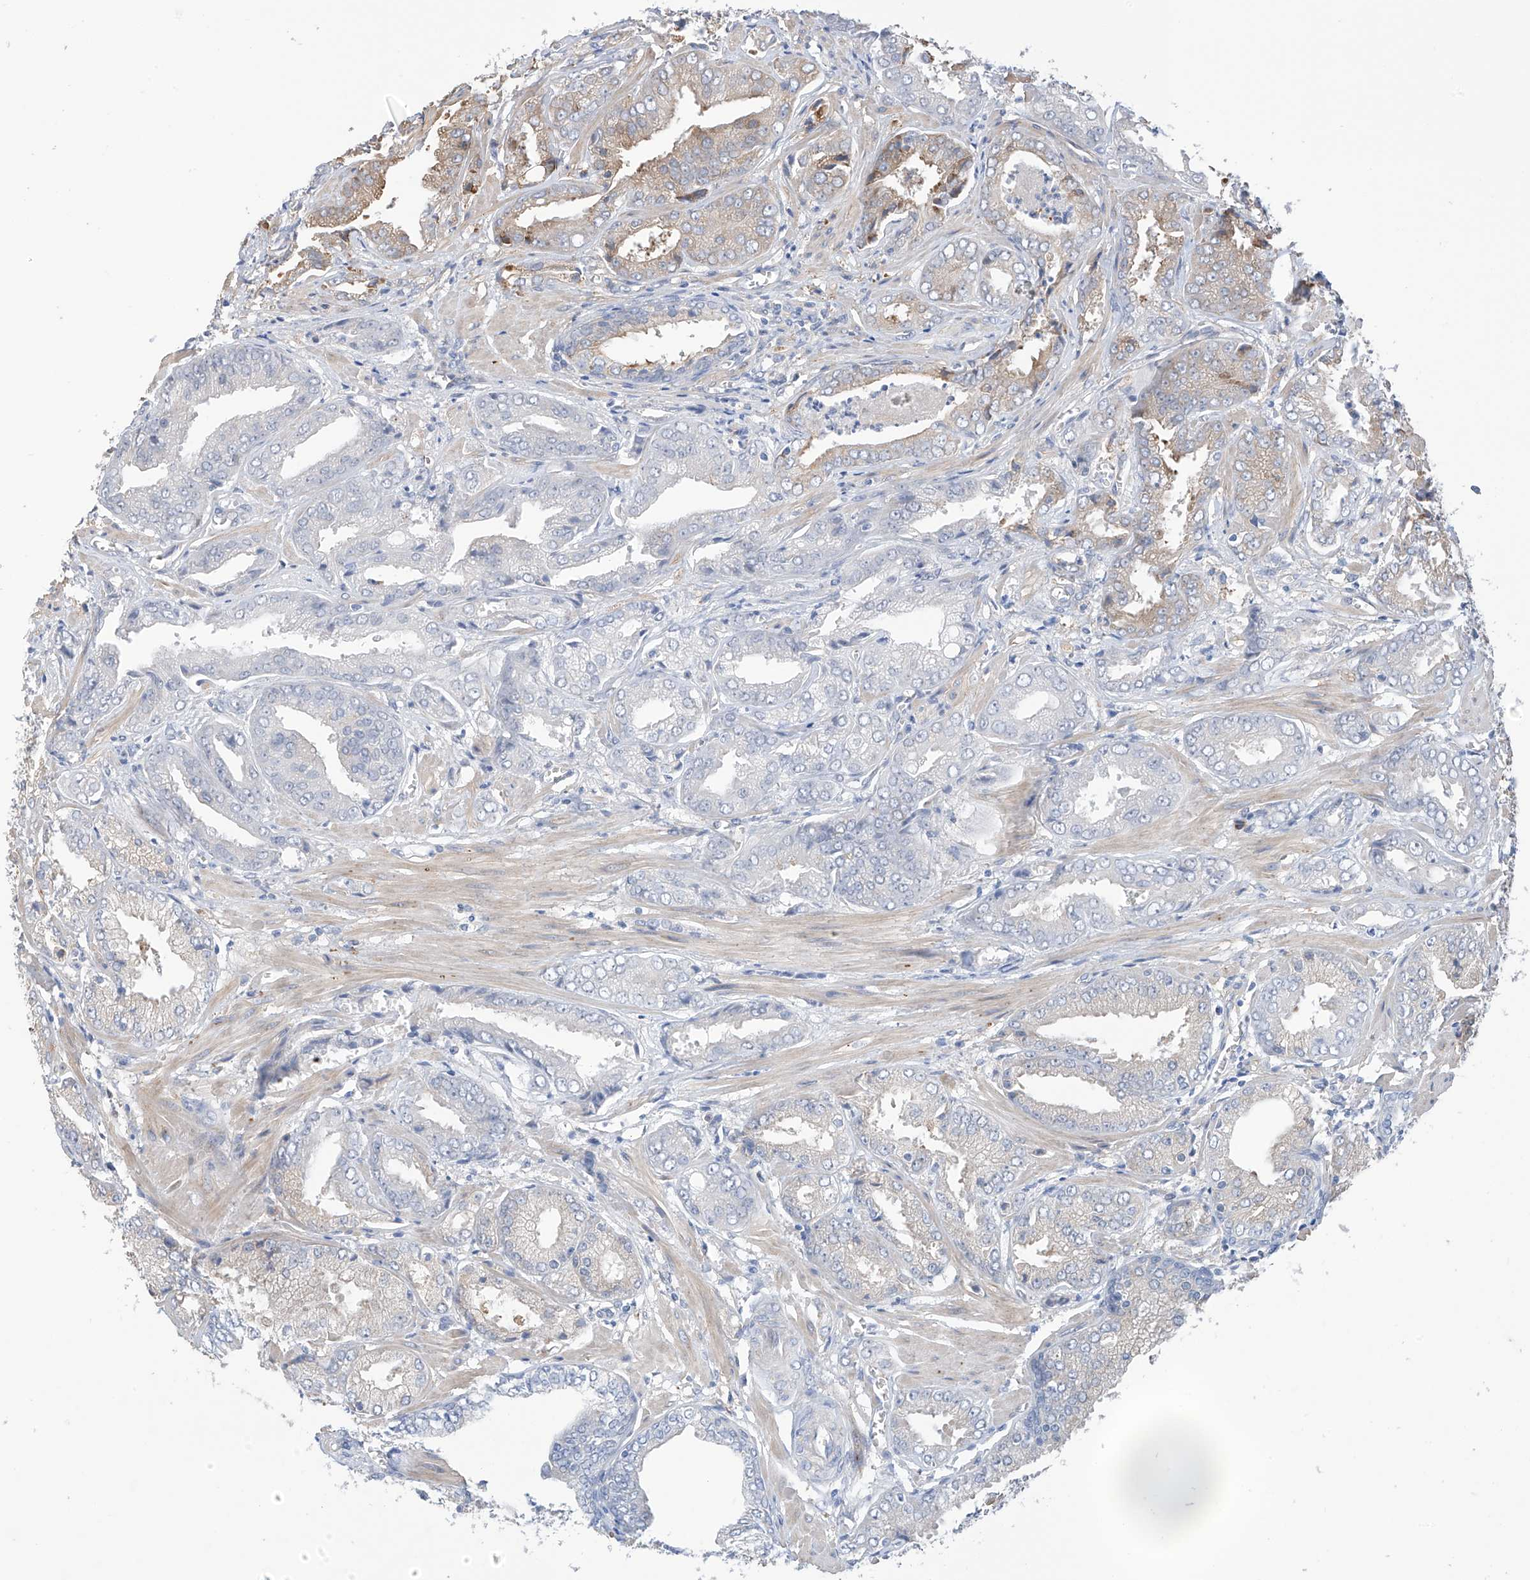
{"staining": {"intensity": "weak", "quantity": "<25%", "location": "cytoplasmic/membranous"}, "tissue": "prostate cancer", "cell_type": "Tumor cells", "image_type": "cancer", "snomed": [{"axis": "morphology", "description": "Adenocarcinoma, Low grade"}, {"axis": "topography", "description": "Prostate"}], "caption": "Prostate cancer (adenocarcinoma (low-grade)) was stained to show a protein in brown. There is no significant staining in tumor cells.", "gene": "REC8", "patient": {"sex": "male", "age": 67}}